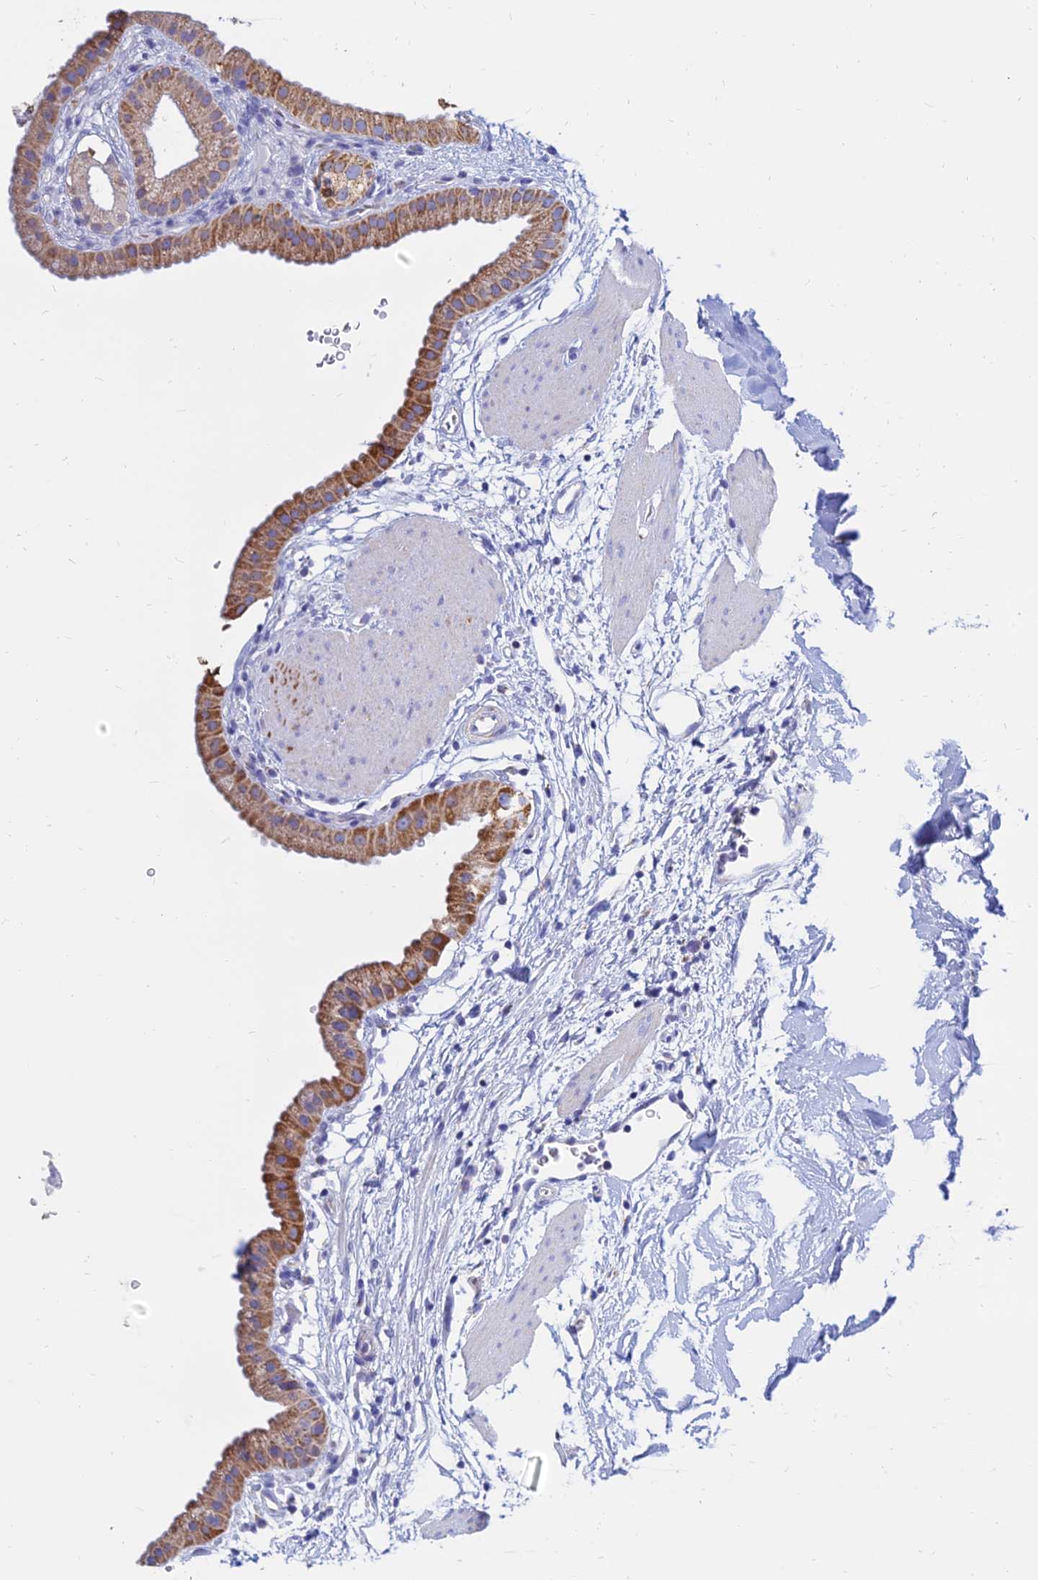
{"staining": {"intensity": "moderate", "quantity": ">75%", "location": "cytoplasmic/membranous"}, "tissue": "gallbladder", "cell_type": "Glandular cells", "image_type": "normal", "snomed": [{"axis": "morphology", "description": "Normal tissue, NOS"}, {"axis": "topography", "description": "Gallbladder"}], "caption": "Immunohistochemical staining of unremarkable gallbladder exhibits medium levels of moderate cytoplasmic/membranous staining in about >75% of glandular cells. The staining was performed using DAB, with brown indicating positive protein expression. Nuclei are stained blue with hematoxylin.", "gene": "MGST1", "patient": {"sex": "female", "age": 64}}